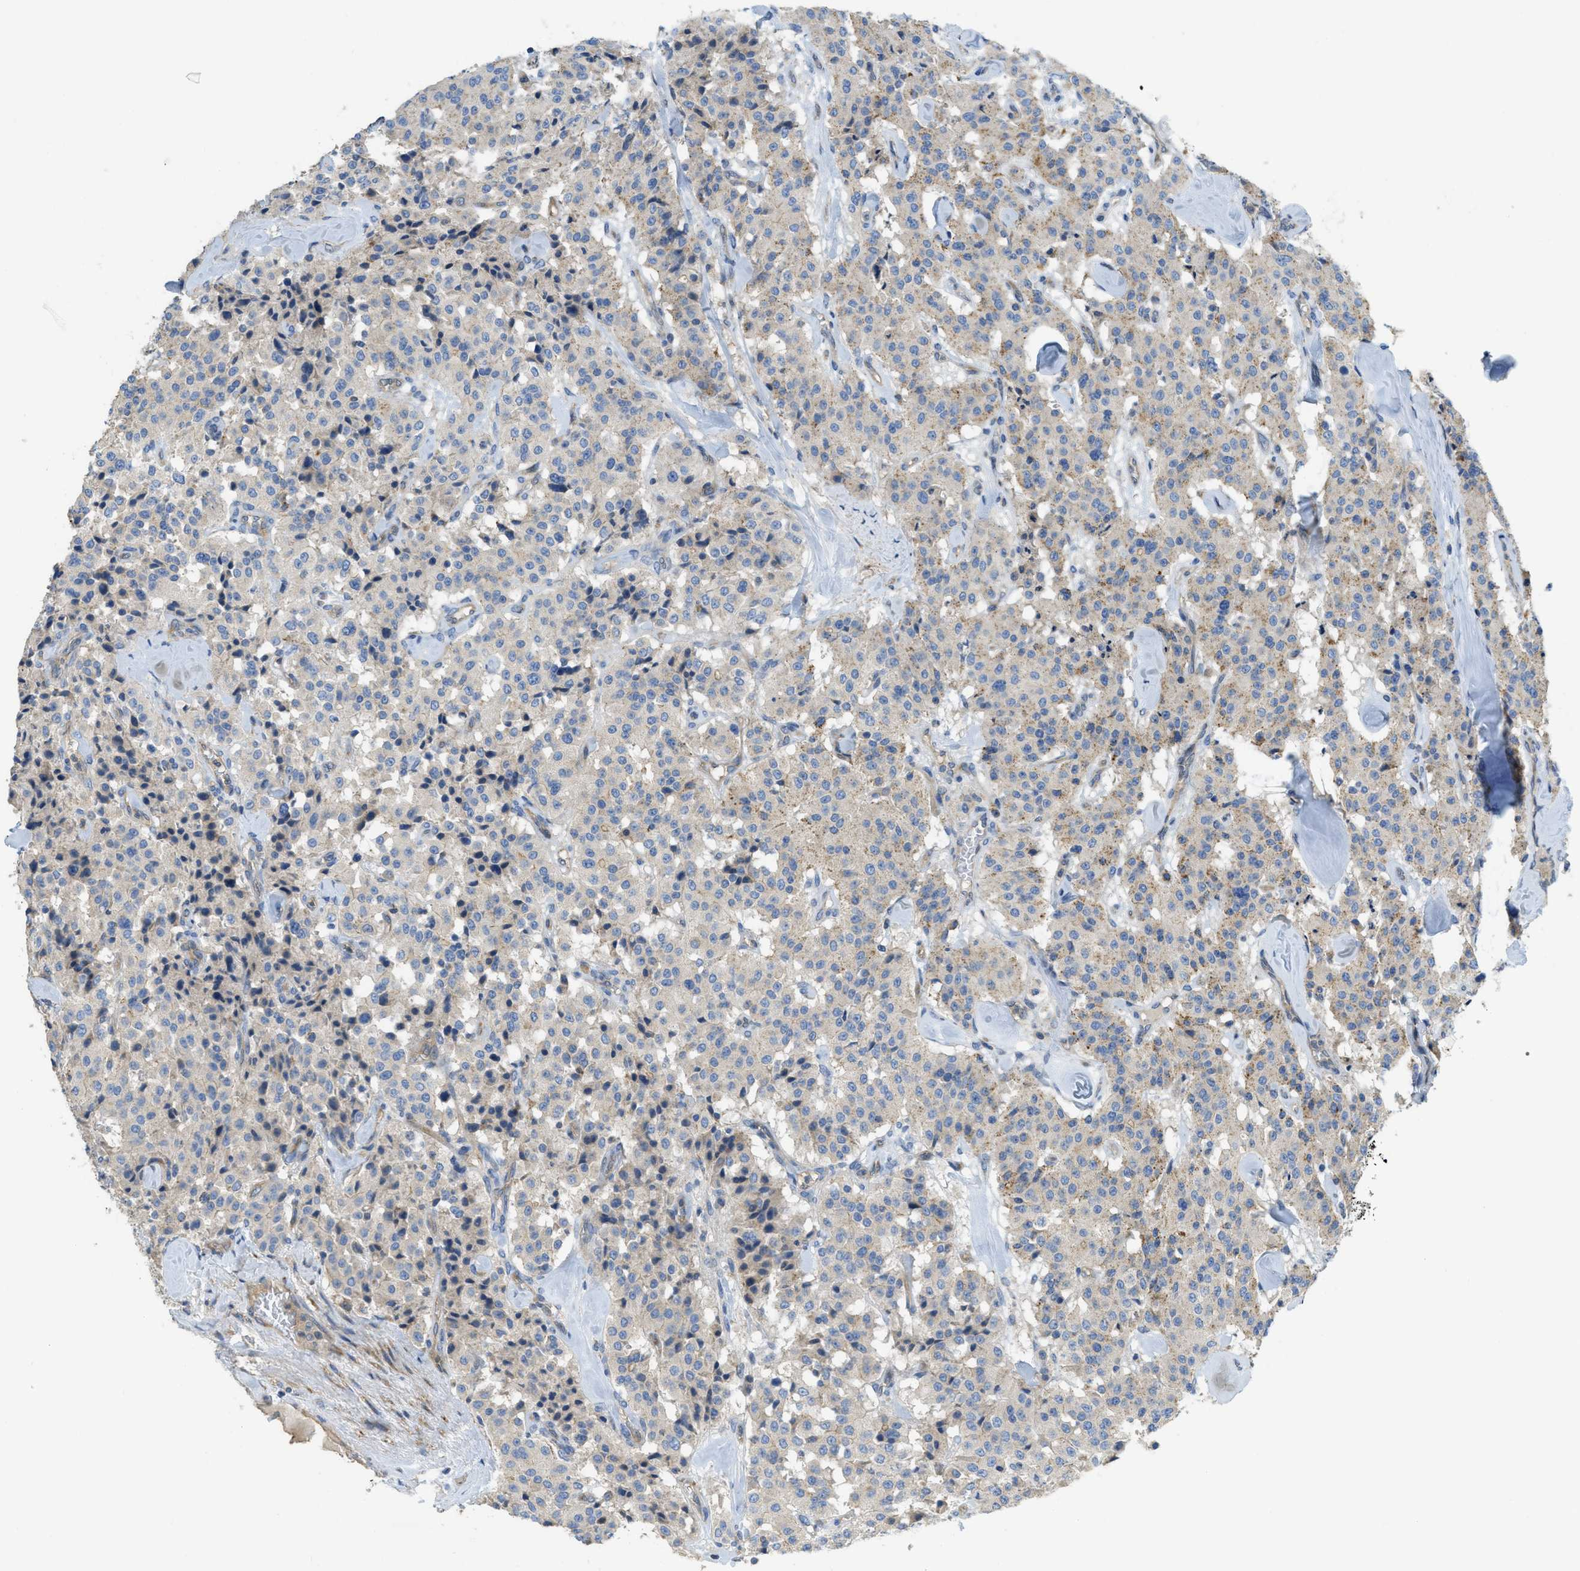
{"staining": {"intensity": "weak", "quantity": "25%-75%", "location": "cytoplasmic/membranous"}, "tissue": "carcinoid", "cell_type": "Tumor cells", "image_type": "cancer", "snomed": [{"axis": "morphology", "description": "Carcinoid, malignant, NOS"}, {"axis": "topography", "description": "Lung"}], "caption": "Immunohistochemical staining of human malignant carcinoid demonstrates low levels of weak cytoplasmic/membranous staining in about 25%-75% of tumor cells.", "gene": "CASP10", "patient": {"sex": "male", "age": 30}}